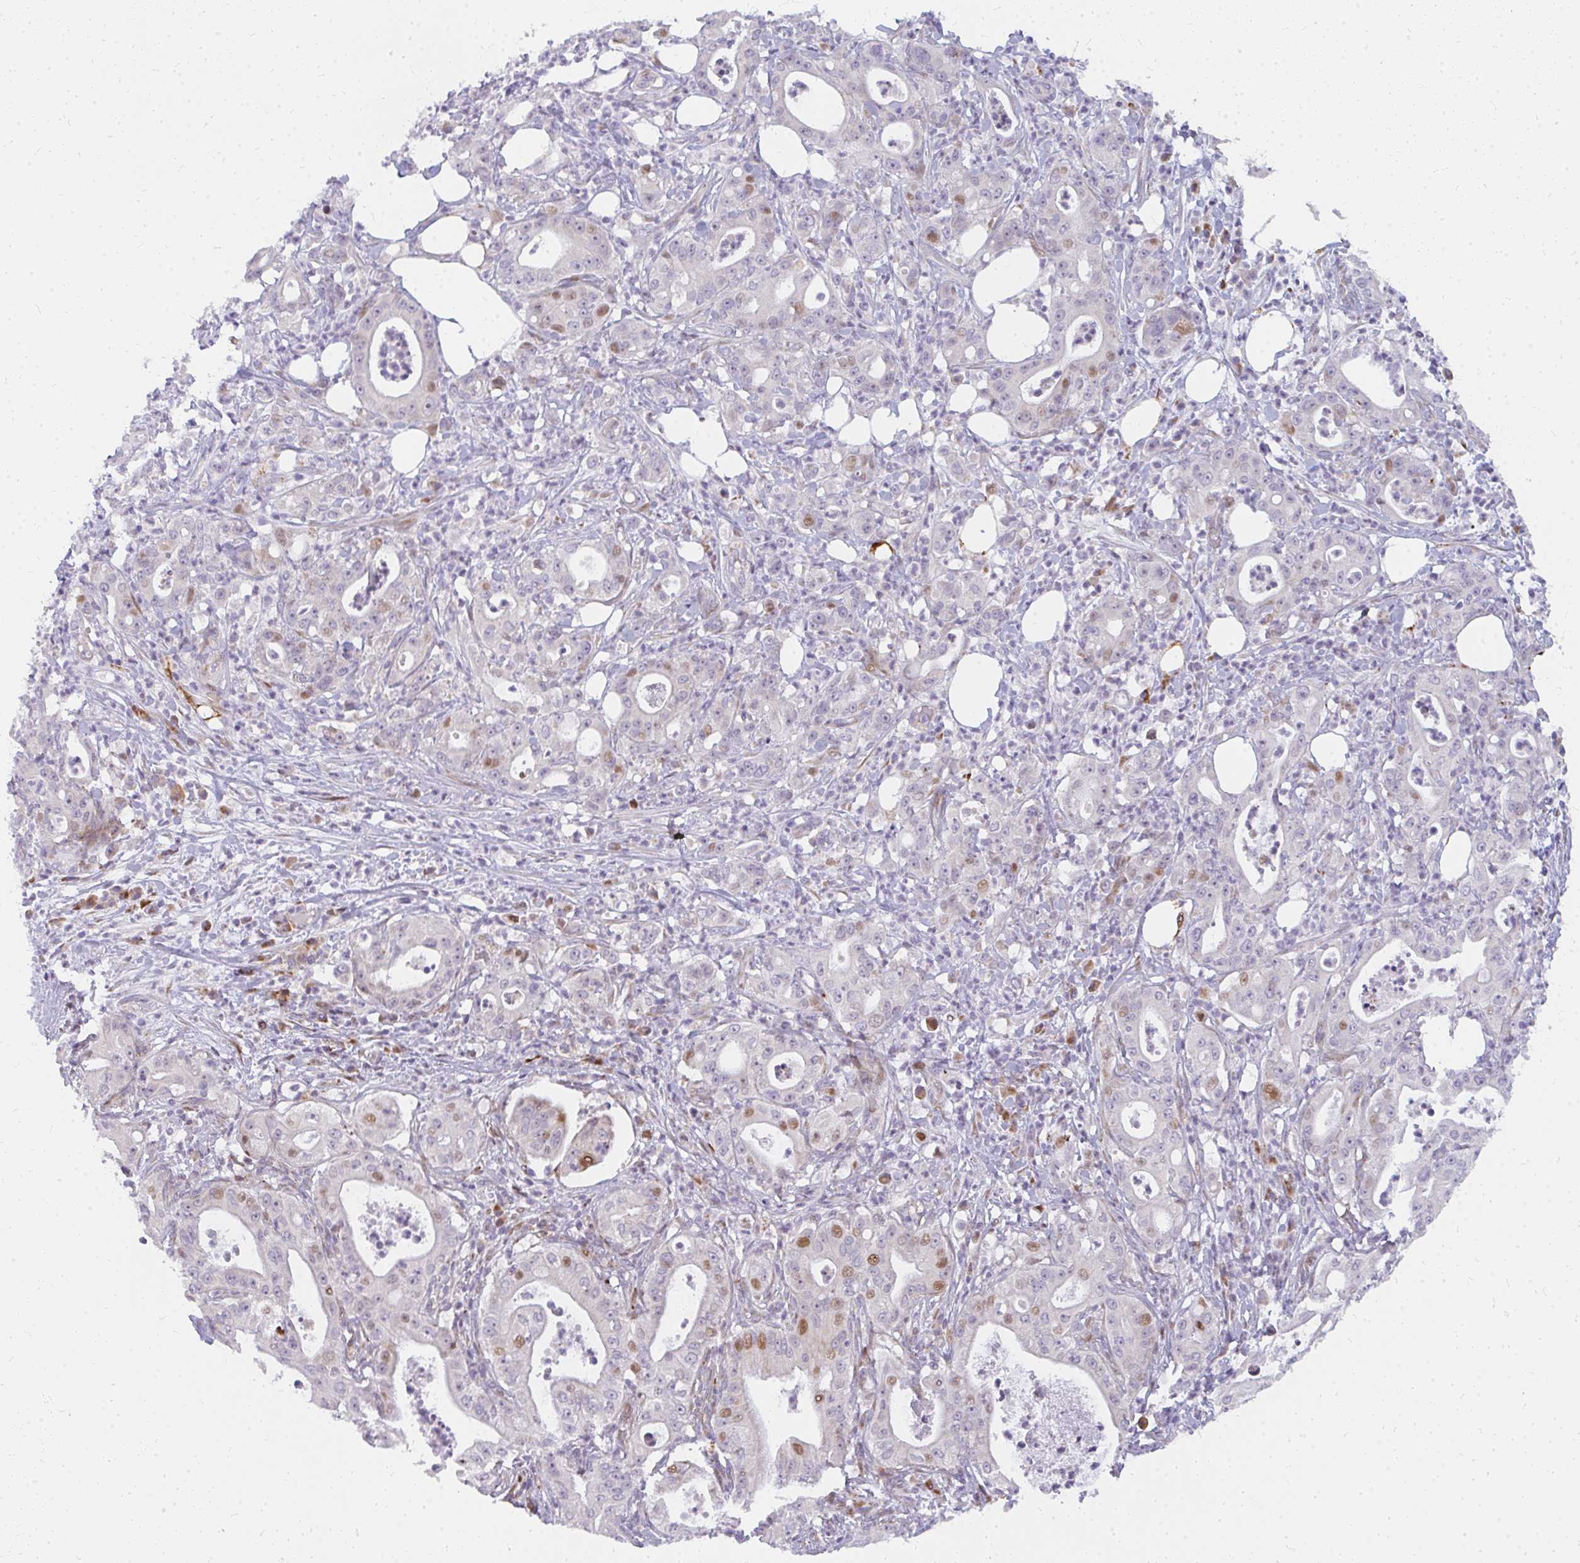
{"staining": {"intensity": "moderate", "quantity": "<25%", "location": "nuclear"}, "tissue": "pancreatic cancer", "cell_type": "Tumor cells", "image_type": "cancer", "snomed": [{"axis": "morphology", "description": "Adenocarcinoma, NOS"}, {"axis": "topography", "description": "Pancreas"}], "caption": "Pancreatic adenocarcinoma stained with immunohistochemistry reveals moderate nuclear positivity in about <25% of tumor cells.", "gene": "PLA2G5", "patient": {"sex": "male", "age": 71}}